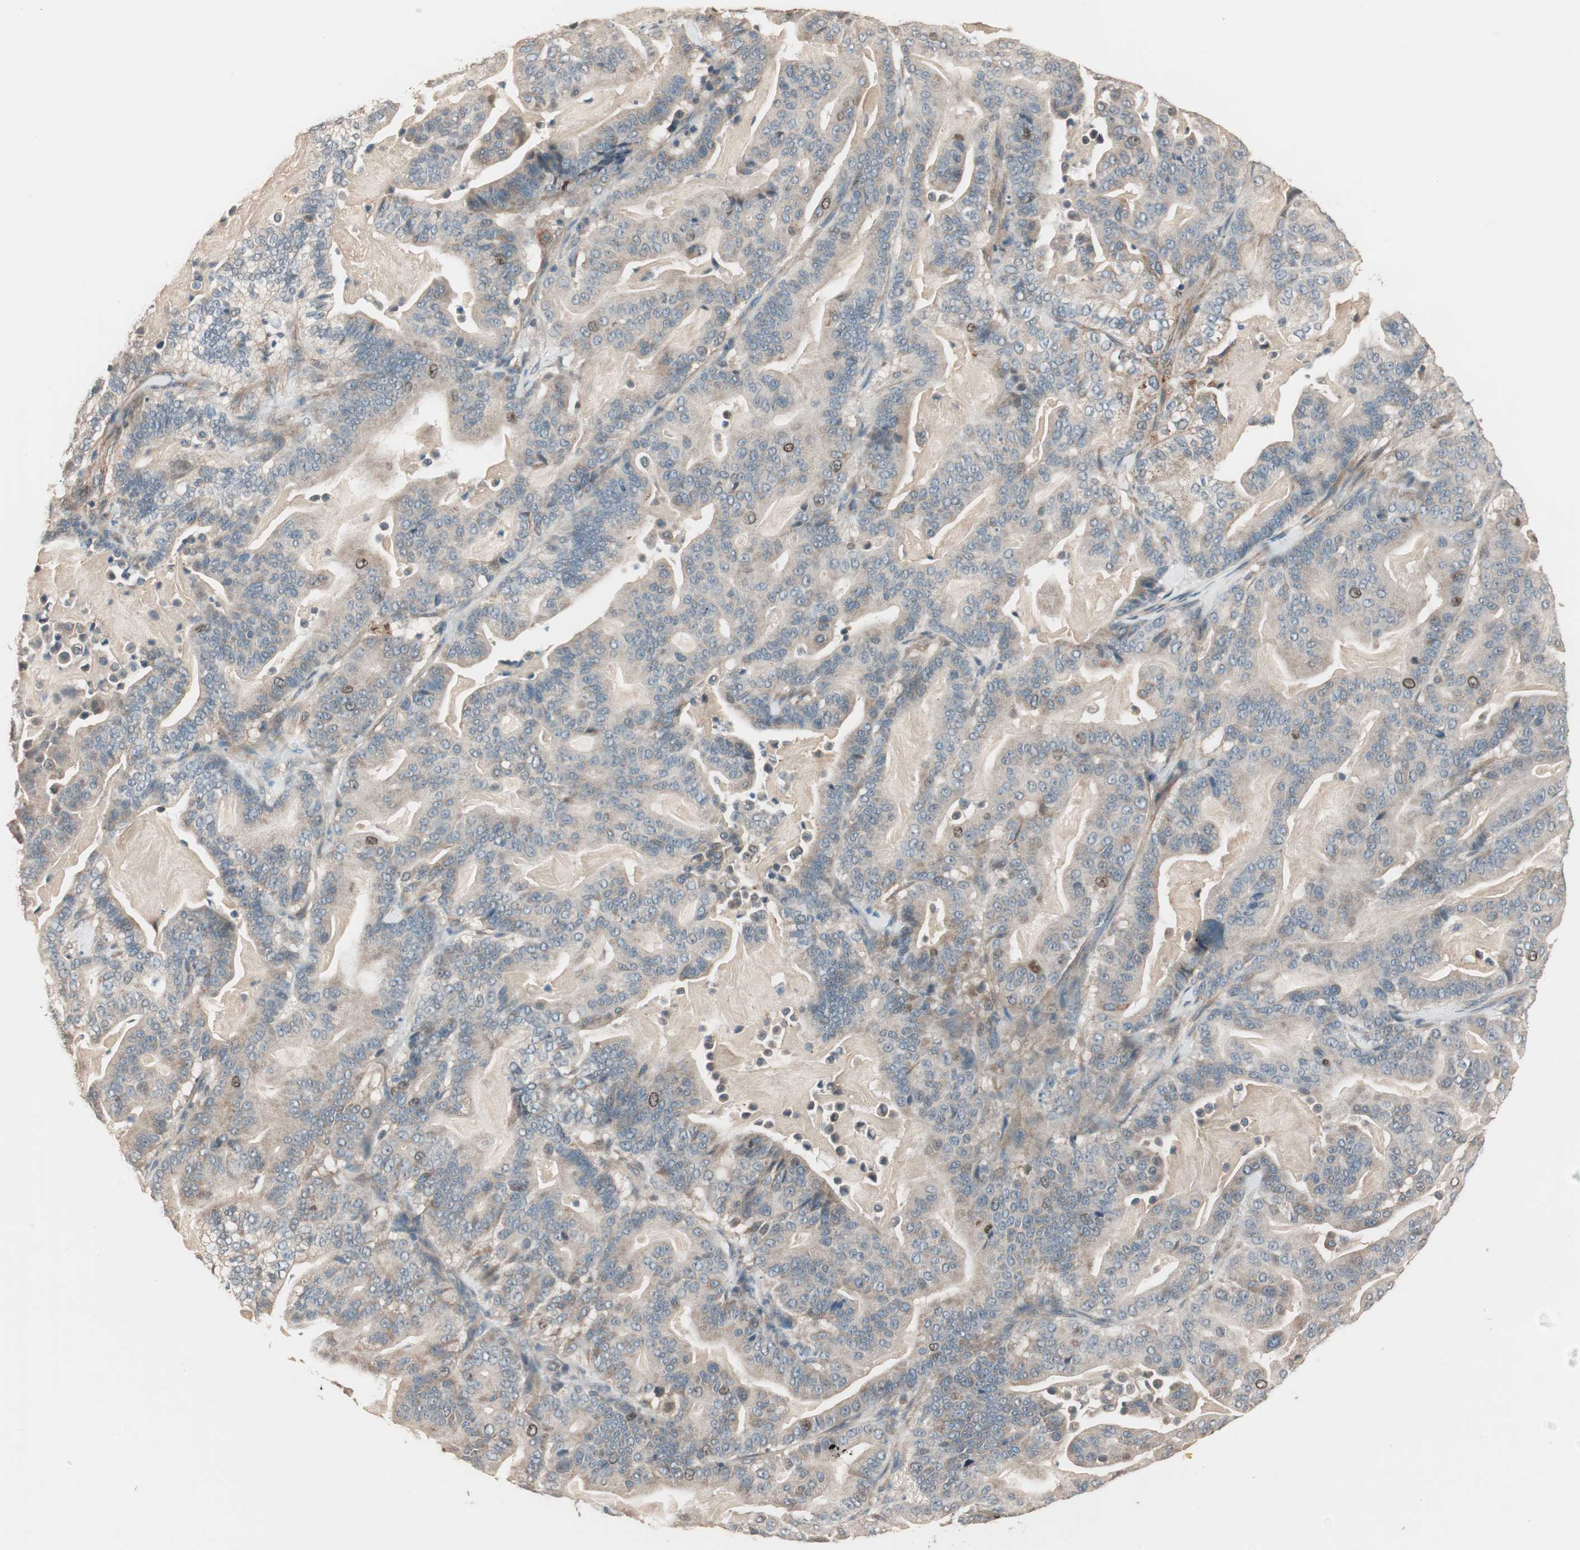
{"staining": {"intensity": "moderate", "quantity": ">75%", "location": "cytoplasmic/membranous"}, "tissue": "pancreatic cancer", "cell_type": "Tumor cells", "image_type": "cancer", "snomed": [{"axis": "morphology", "description": "Adenocarcinoma, NOS"}, {"axis": "topography", "description": "Pancreas"}], "caption": "Pancreatic cancer (adenocarcinoma) tissue reveals moderate cytoplasmic/membranous positivity in approximately >75% of tumor cells, visualized by immunohistochemistry.", "gene": "NFRKB", "patient": {"sex": "male", "age": 63}}